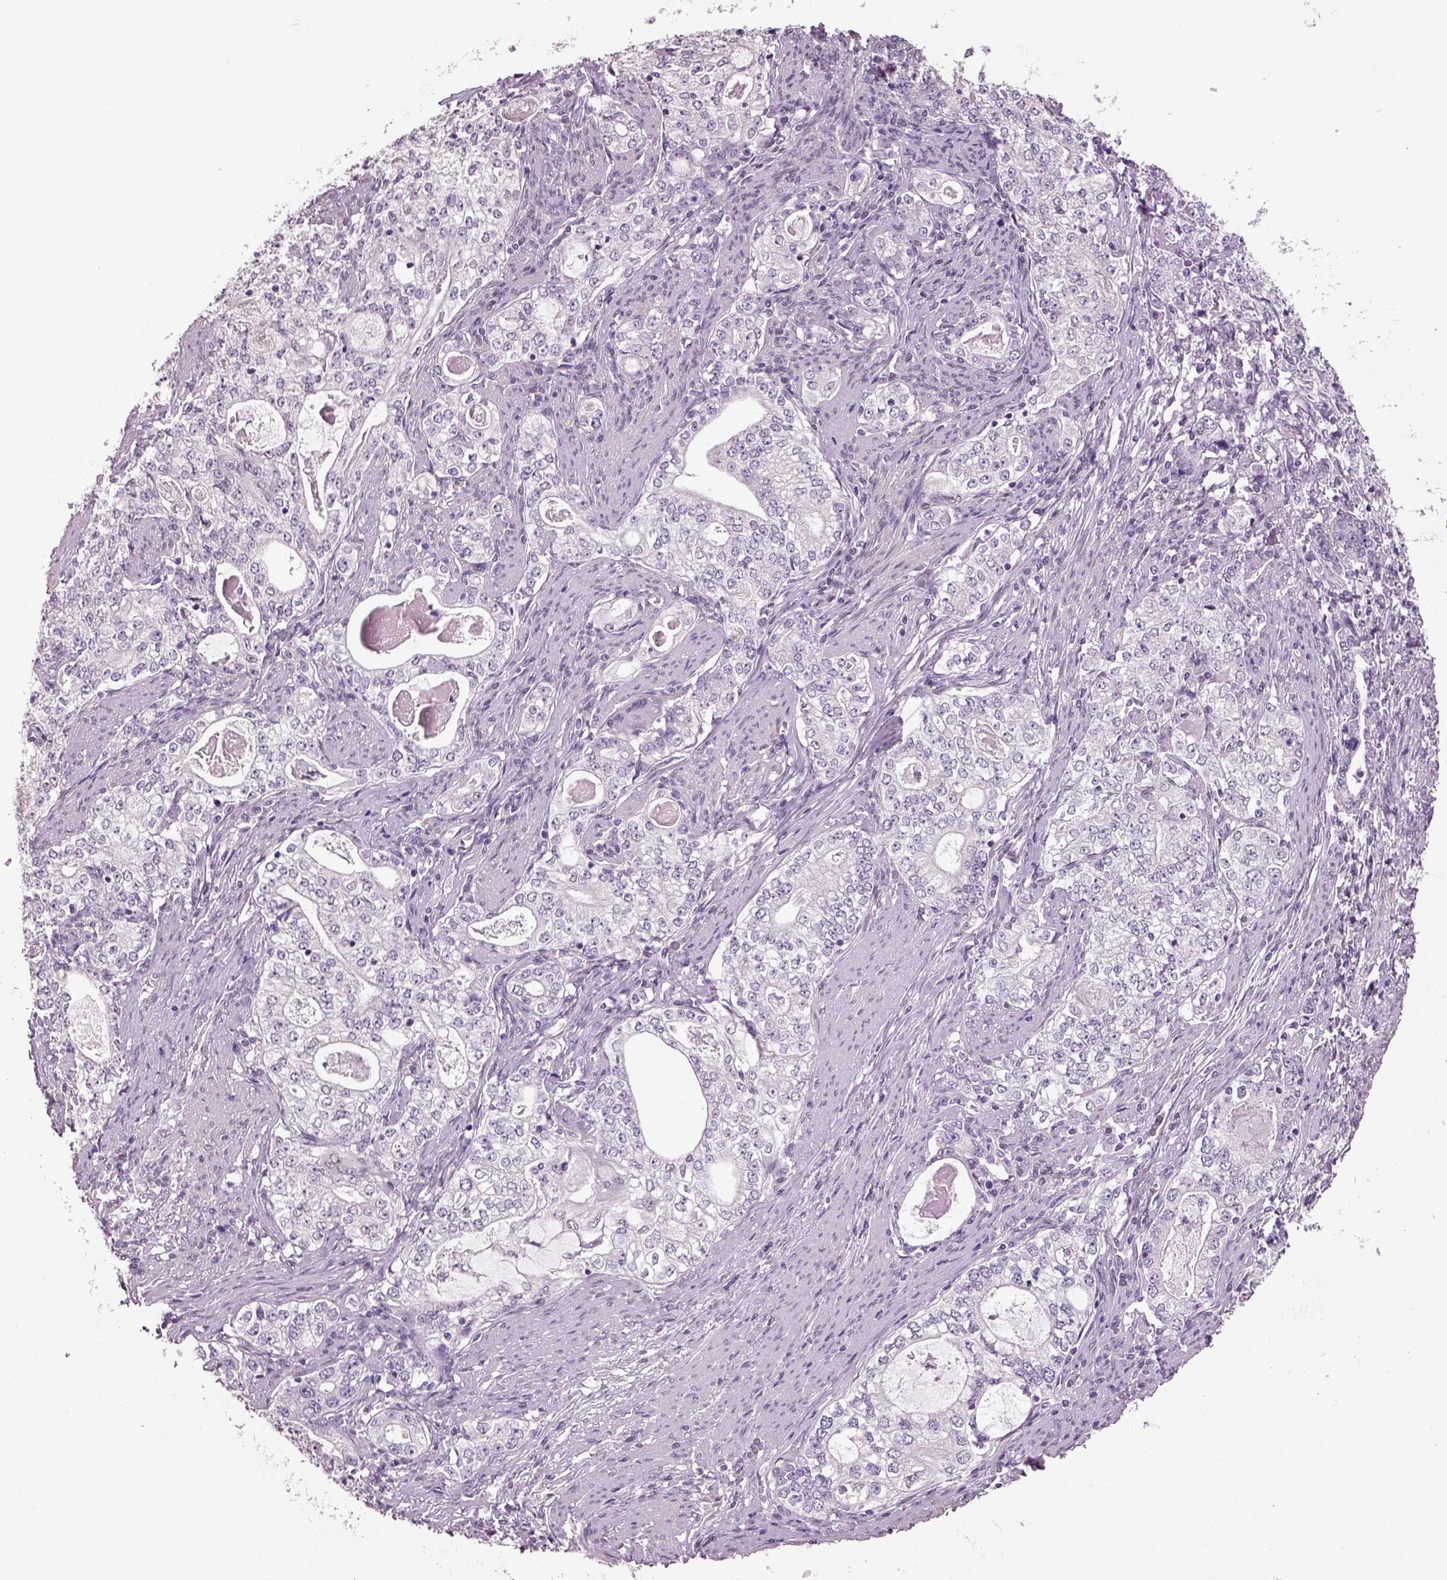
{"staining": {"intensity": "negative", "quantity": "none", "location": "none"}, "tissue": "stomach cancer", "cell_type": "Tumor cells", "image_type": "cancer", "snomed": [{"axis": "morphology", "description": "Adenocarcinoma, NOS"}, {"axis": "topography", "description": "Stomach, lower"}], "caption": "The histopathology image shows no significant expression in tumor cells of stomach cancer (adenocarcinoma).", "gene": "NAT8", "patient": {"sex": "female", "age": 72}}